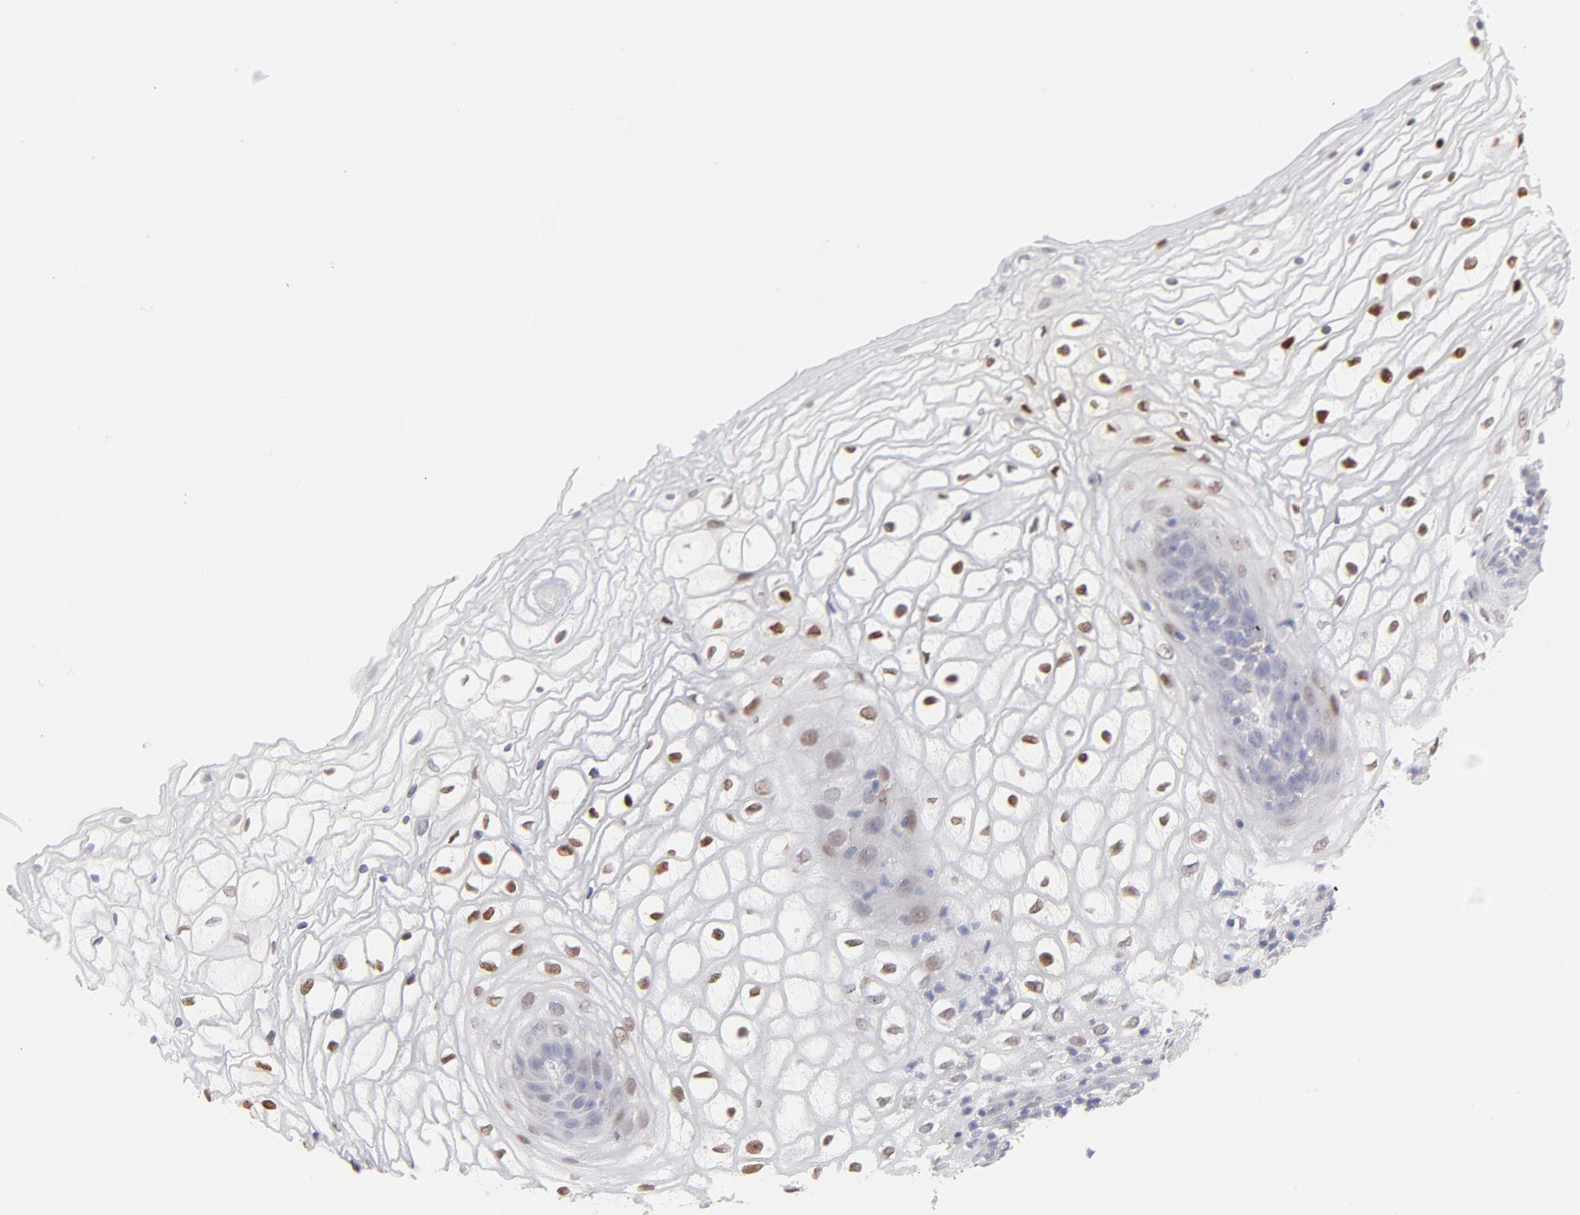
{"staining": {"intensity": "moderate", "quantity": "25%-75%", "location": "nuclear"}, "tissue": "vagina", "cell_type": "Squamous epithelial cells", "image_type": "normal", "snomed": [{"axis": "morphology", "description": "Normal tissue, NOS"}, {"axis": "topography", "description": "Vagina"}], "caption": "Squamous epithelial cells demonstrate moderate nuclear positivity in approximately 25%-75% of cells in benign vagina.", "gene": "ELF3", "patient": {"sex": "female", "age": 34}}